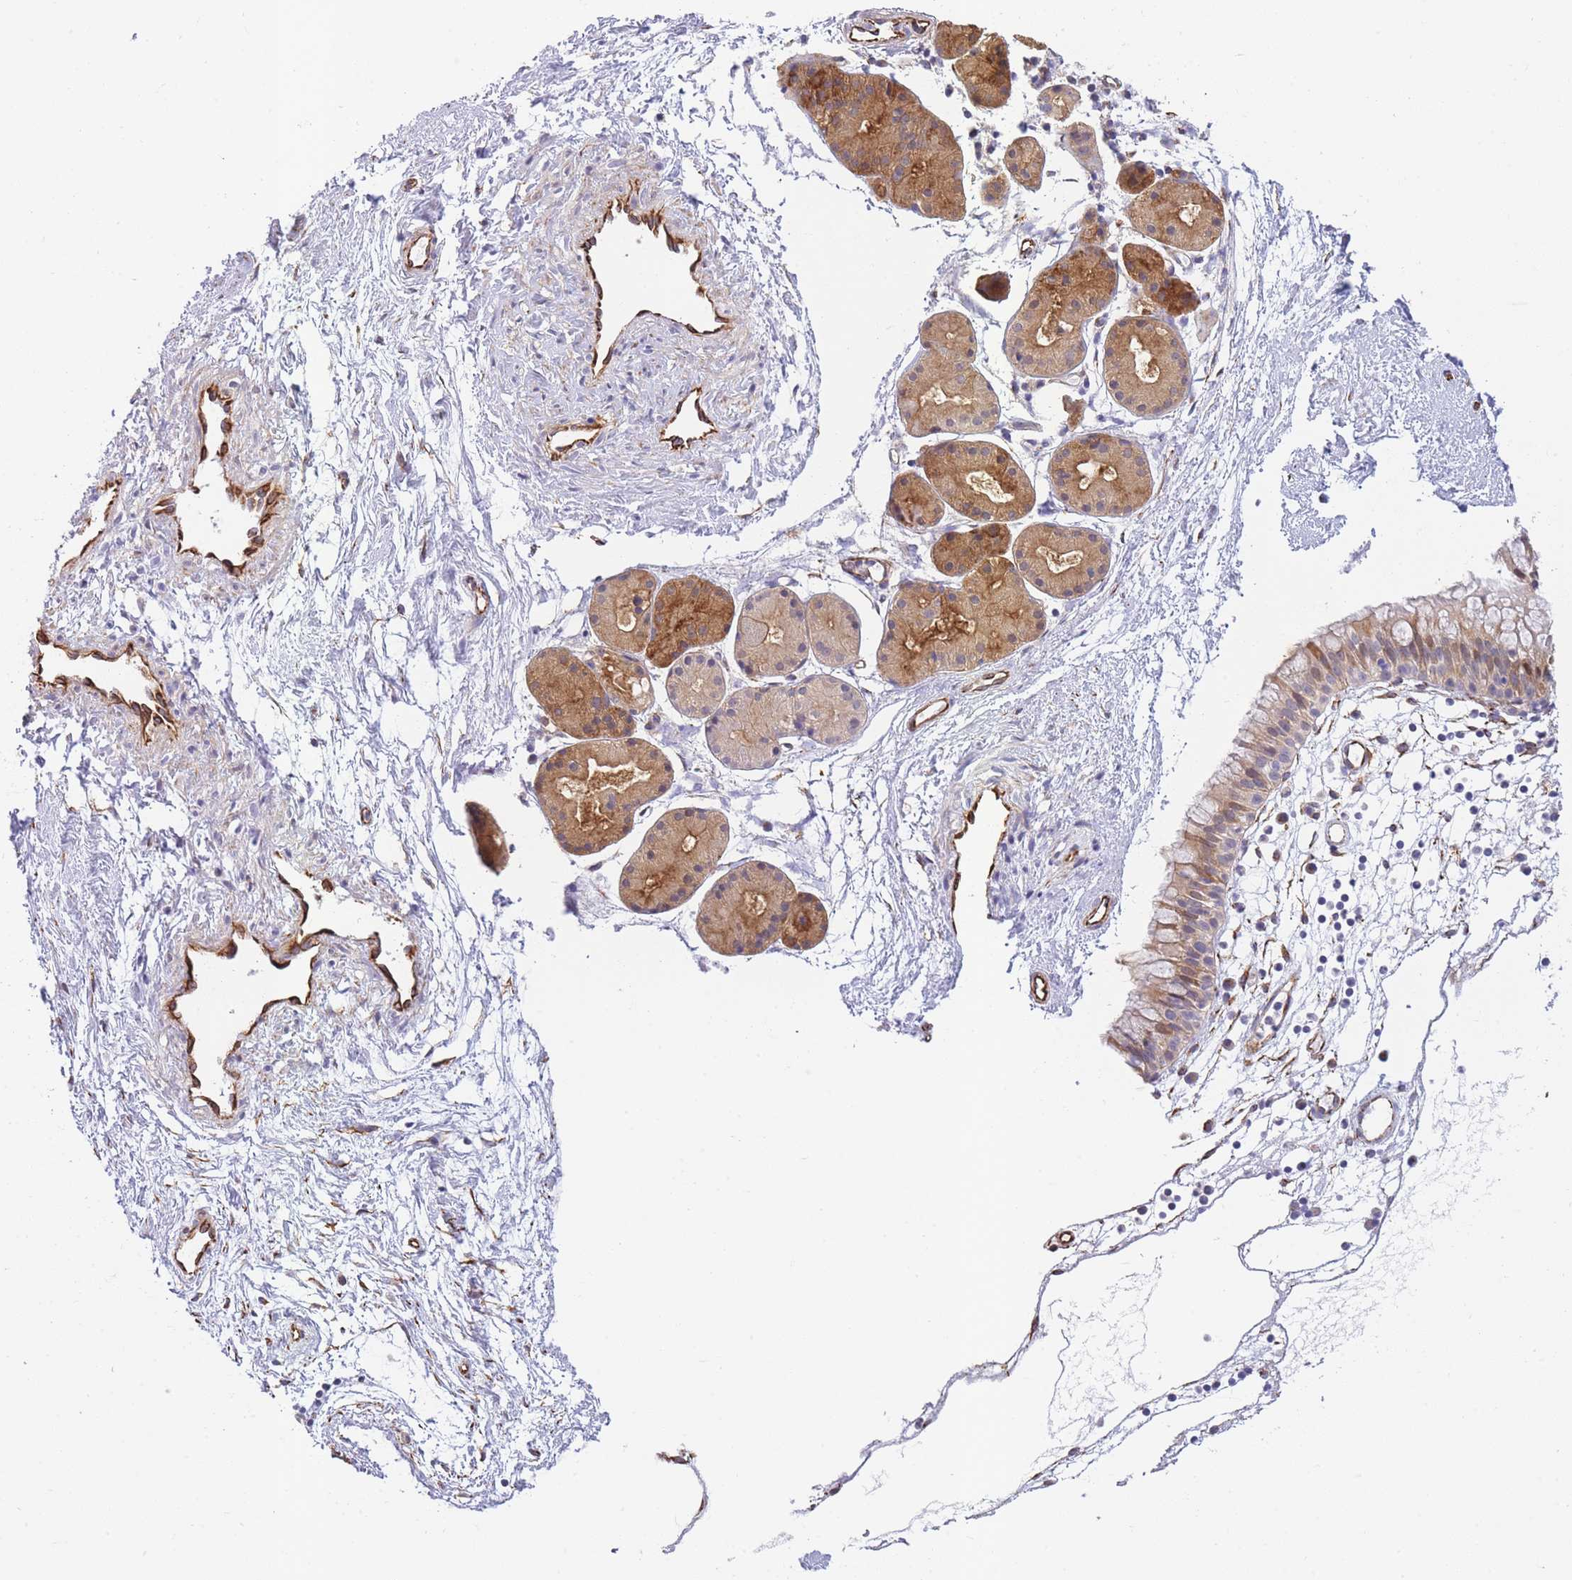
{"staining": {"intensity": "moderate", "quantity": "<25%", "location": "cytoplasmic/membranous"}, "tissue": "nasopharynx", "cell_type": "Respiratory epithelial cells", "image_type": "normal", "snomed": [{"axis": "morphology", "description": "Normal tissue, NOS"}, {"axis": "topography", "description": "Nasopharynx"}], "caption": "Immunohistochemistry (IHC) of benign nasopharynx shows low levels of moderate cytoplasmic/membranous expression in about <25% of respiratory epithelial cells.", "gene": "ECPAS", "patient": {"sex": "male", "age": 82}}